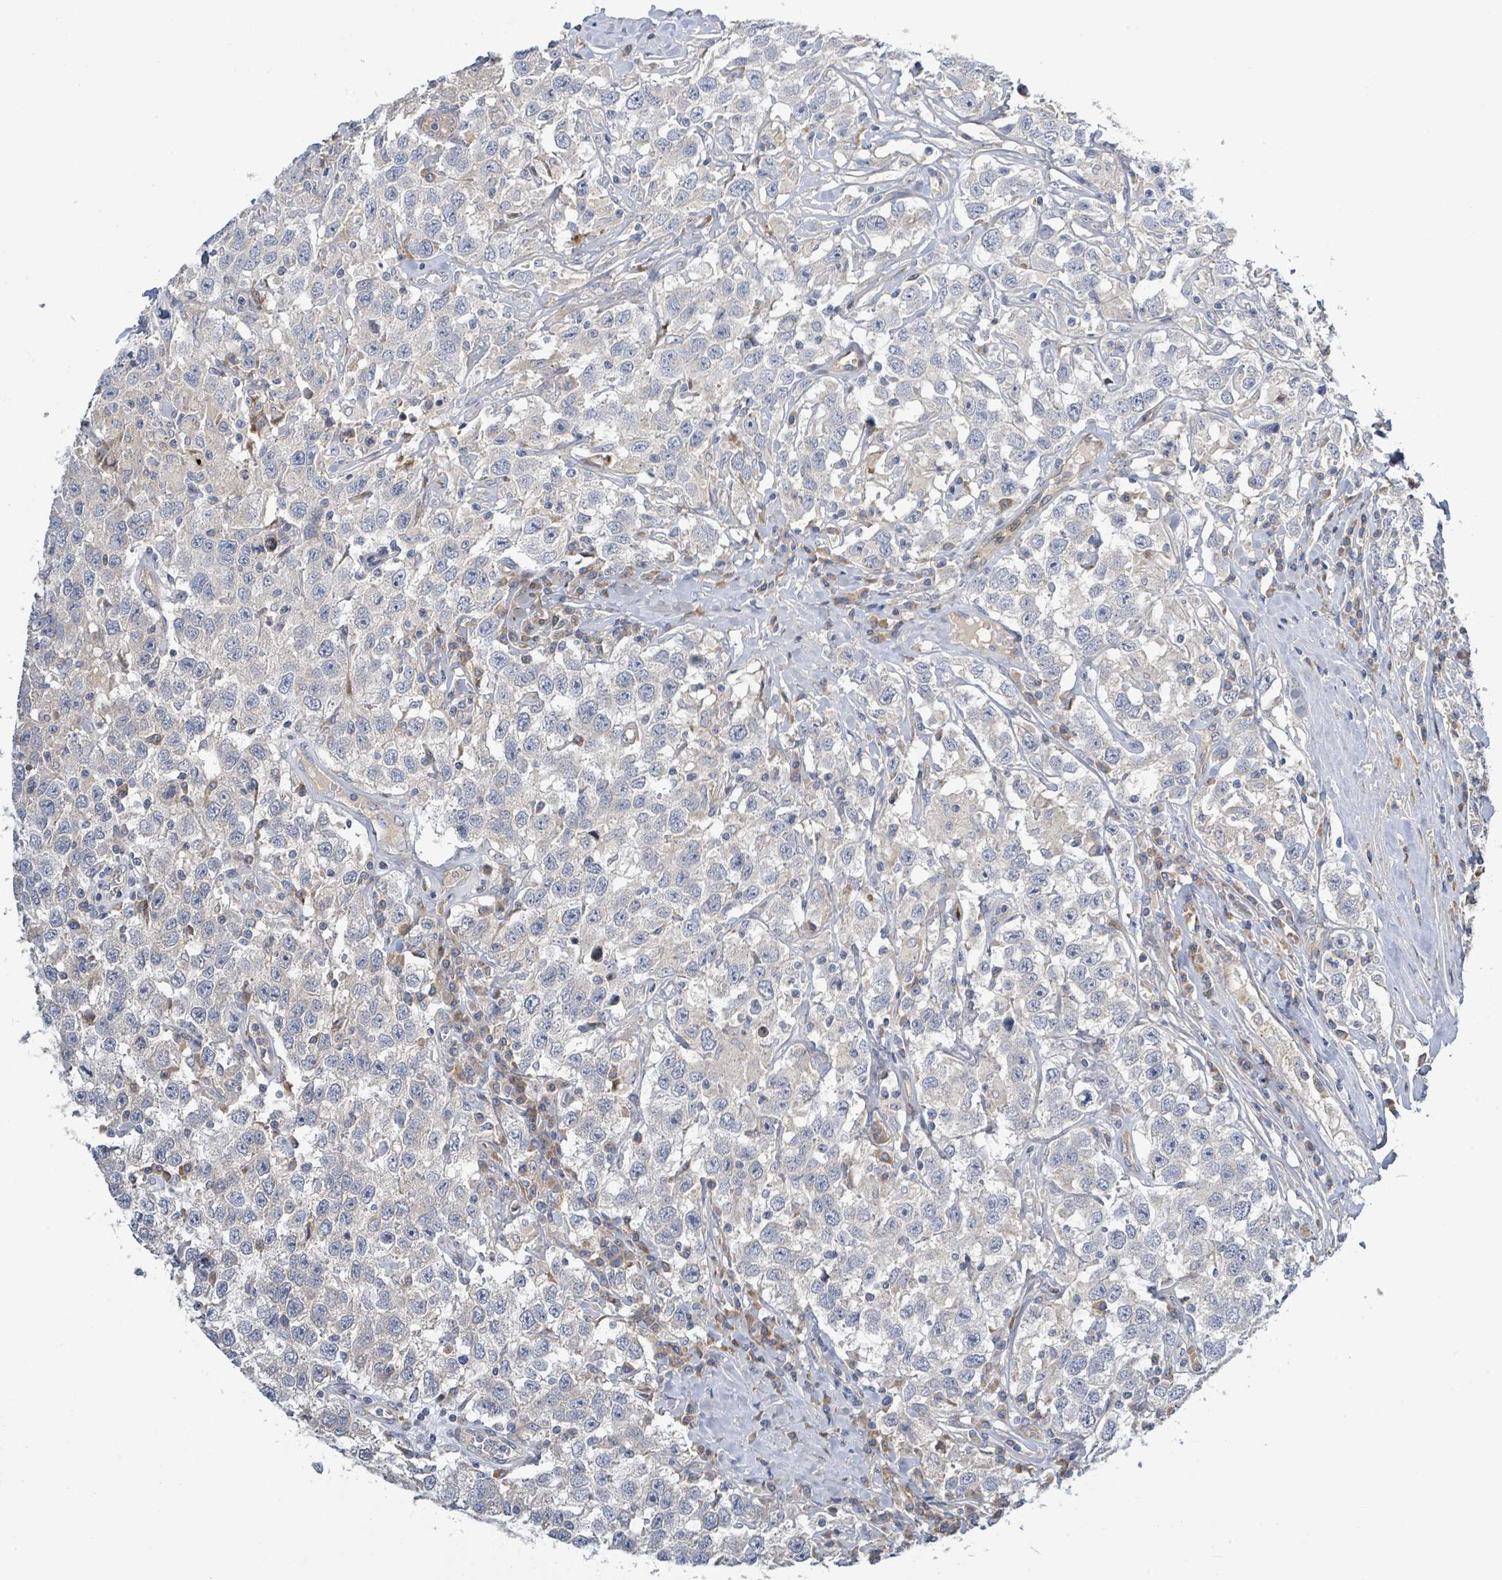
{"staining": {"intensity": "negative", "quantity": "none", "location": "none"}, "tissue": "testis cancer", "cell_type": "Tumor cells", "image_type": "cancer", "snomed": [{"axis": "morphology", "description": "Seminoma, NOS"}, {"axis": "topography", "description": "Testis"}], "caption": "Testis cancer (seminoma) was stained to show a protein in brown. There is no significant positivity in tumor cells.", "gene": "CFAP210", "patient": {"sex": "male", "age": 41}}